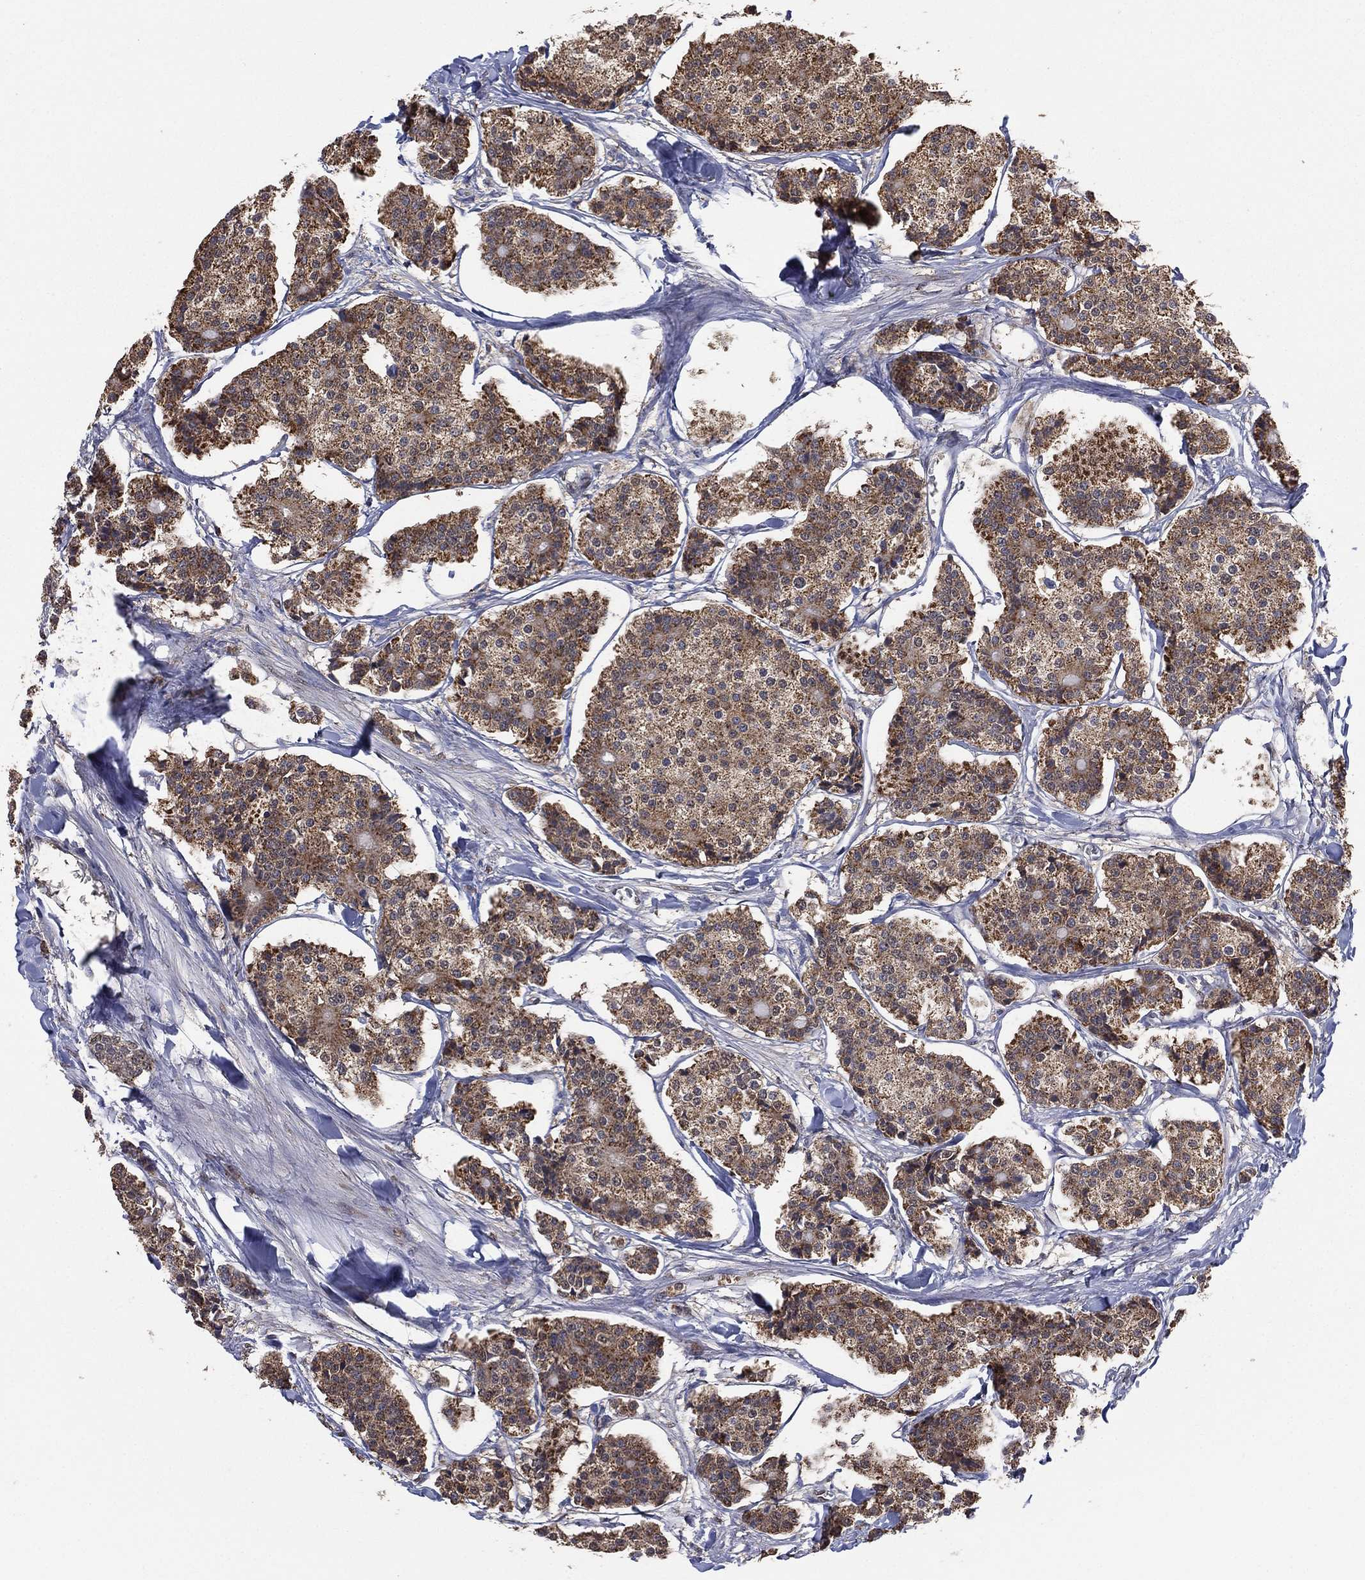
{"staining": {"intensity": "moderate", "quantity": "25%-75%", "location": "cytoplasmic/membranous"}, "tissue": "carcinoid", "cell_type": "Tumor cells", "image_type": "cancer", "snomed": [{"axis": "morphology", "description": "Carcinoid, malignant, NOS"}, {"axis": "topography", "description": "Small intestine"}], "caption": "Approximately 25%-75% of tumor cells in human carcinoid demonstrate moderate cytoplasmic/membranous protein staining as visualized by brown immunohistochemical staining.", "gene": "ALDH7A1", "patient": {"sex": "female", "age": 65}}